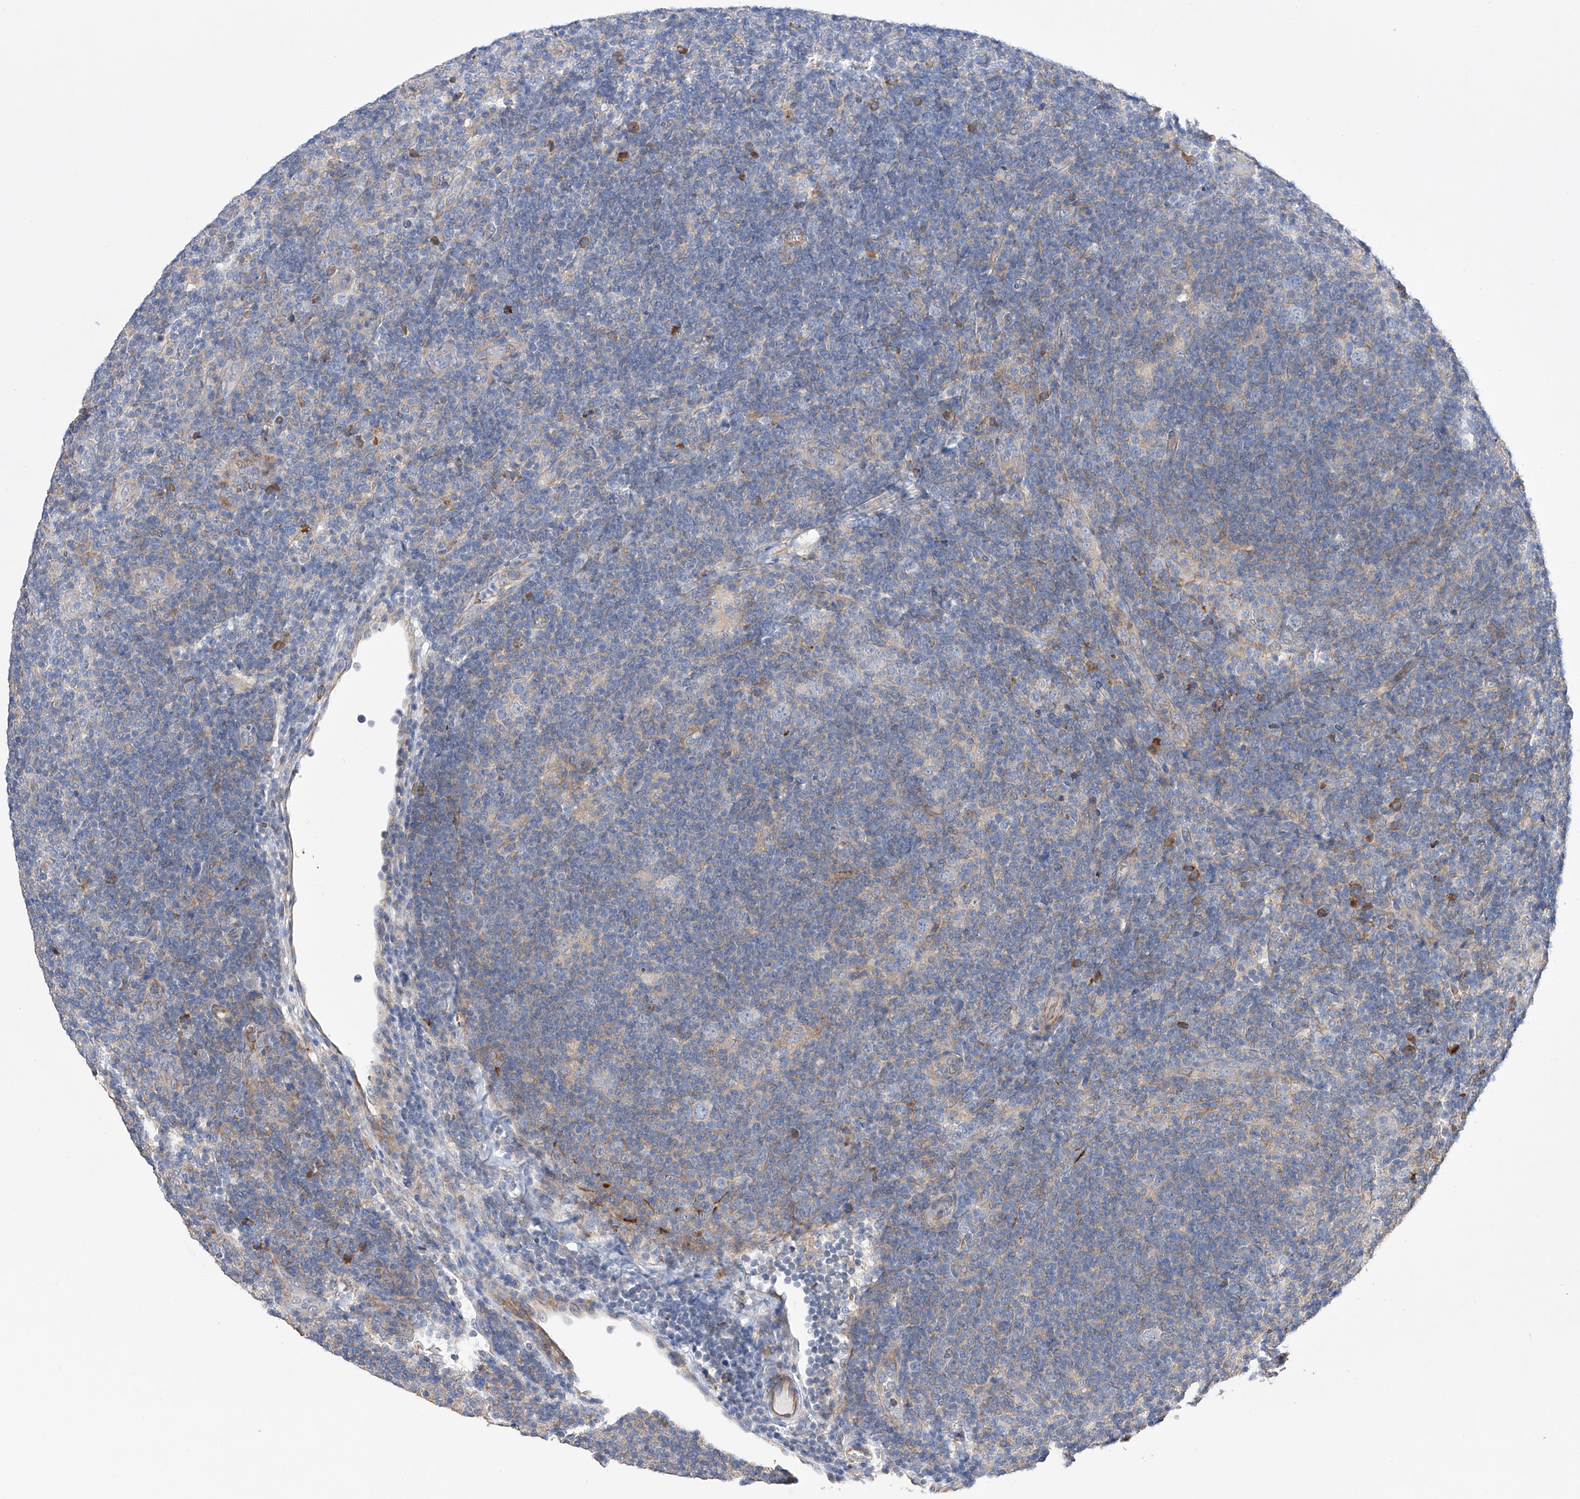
{"staining": {"intensity": "negative", "quantity": "none", "location": "none"}, "tissue": "lymphoma", "cell_type": "Tumor cells", "image_type": "cancer", "snomed": [{"axis": "morphology", "description": "Hodgkin's disease, NOS"}, {"axis": "topography", "description": "Lymph node"}], "caption": "Human lymphoma stained for a protein using IHC reveals no expression in tumor cells.", "gene": "NFATC4", "patient": {"sex": "female", "age": 57}}